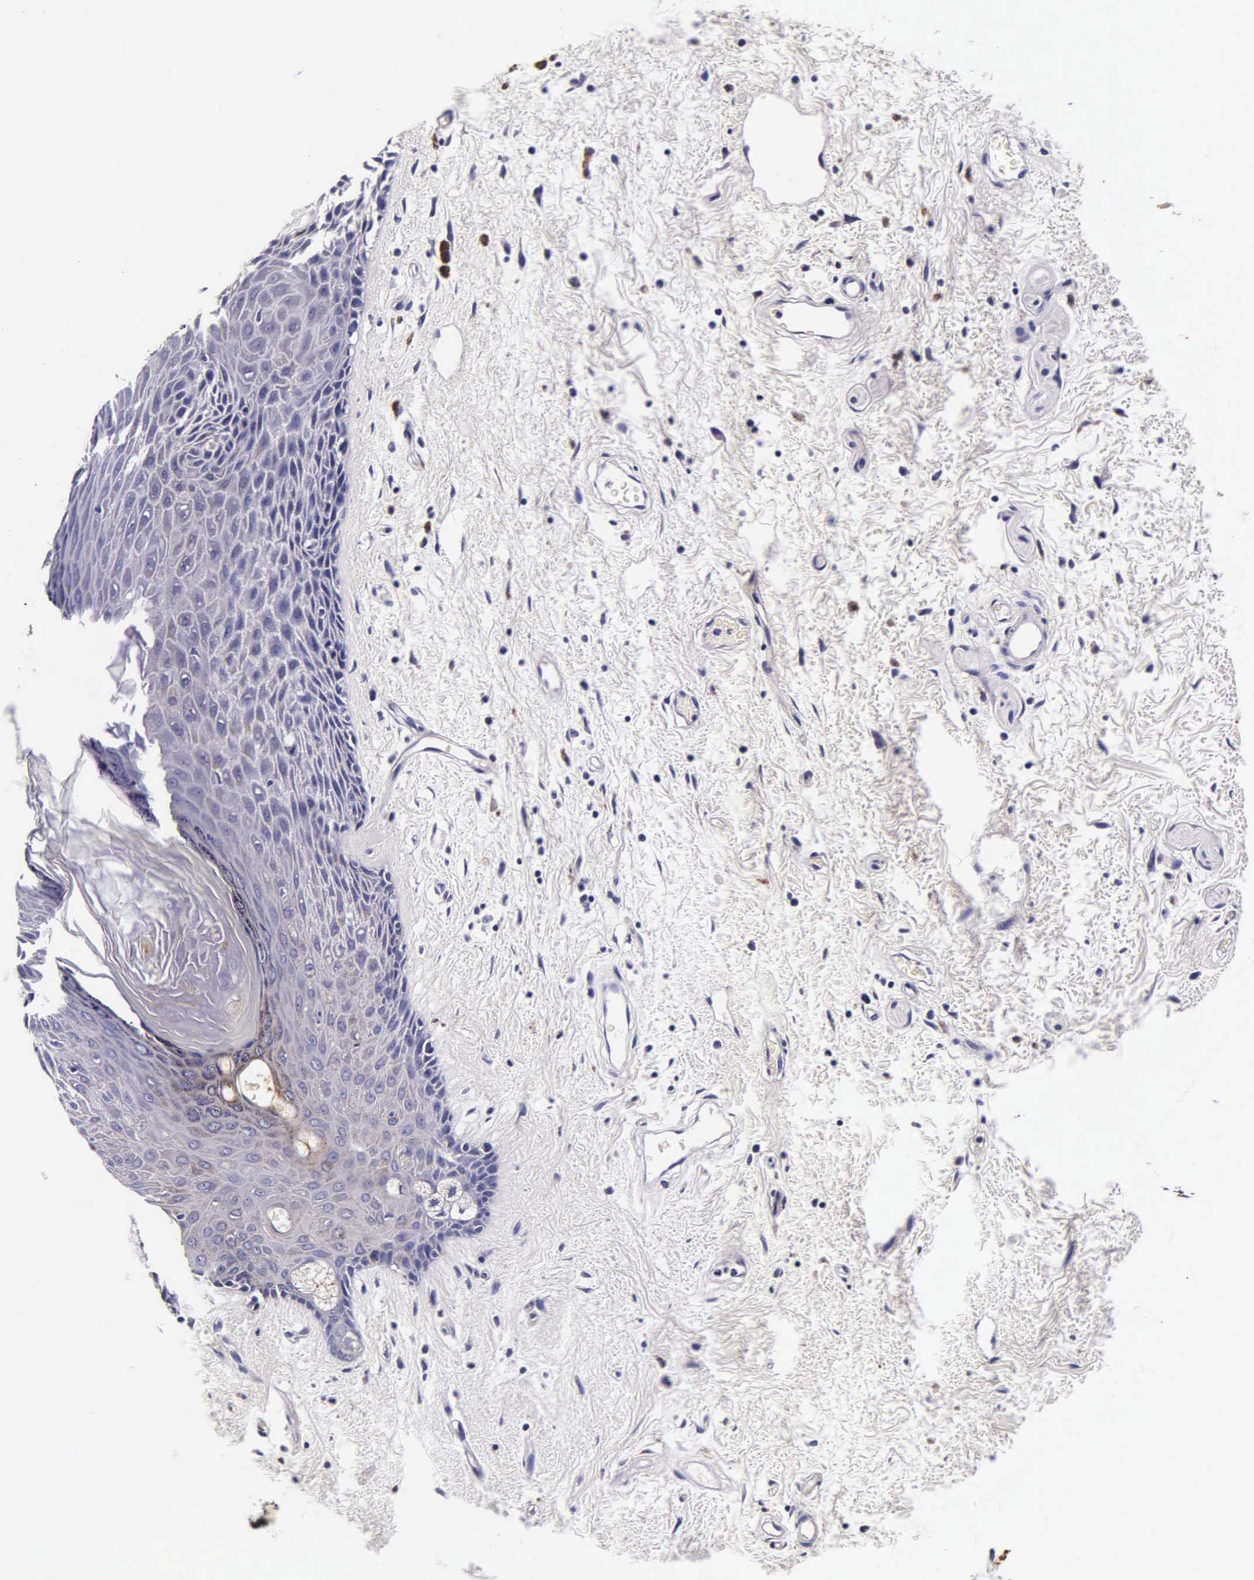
{"staining": {"intensity": "weak", "quantity": "<25%", "location": "cytoplasmic/membranous"}, "tissue": "skin", "cell_type": "Epidermal cells", "image_type": "normal", "snomed": [{"axis": "morphology", "description": "Normal tissue, NOS"}, {"axis": "topography", "description": "Anal"}, {"axis": "topography", "description": "Peripheral nerve tissue"}], "caption": "Epidermal cells show no significant protein expression in unremarkable skin. Brightfield microscopy of IHC stained with DAB (3,3'-diaminobenzidine) (brown) and hematoxylin (blue), captured at high magnification.", "gene": "CTSB", "patient": {"sex": "female", "age": 46}}